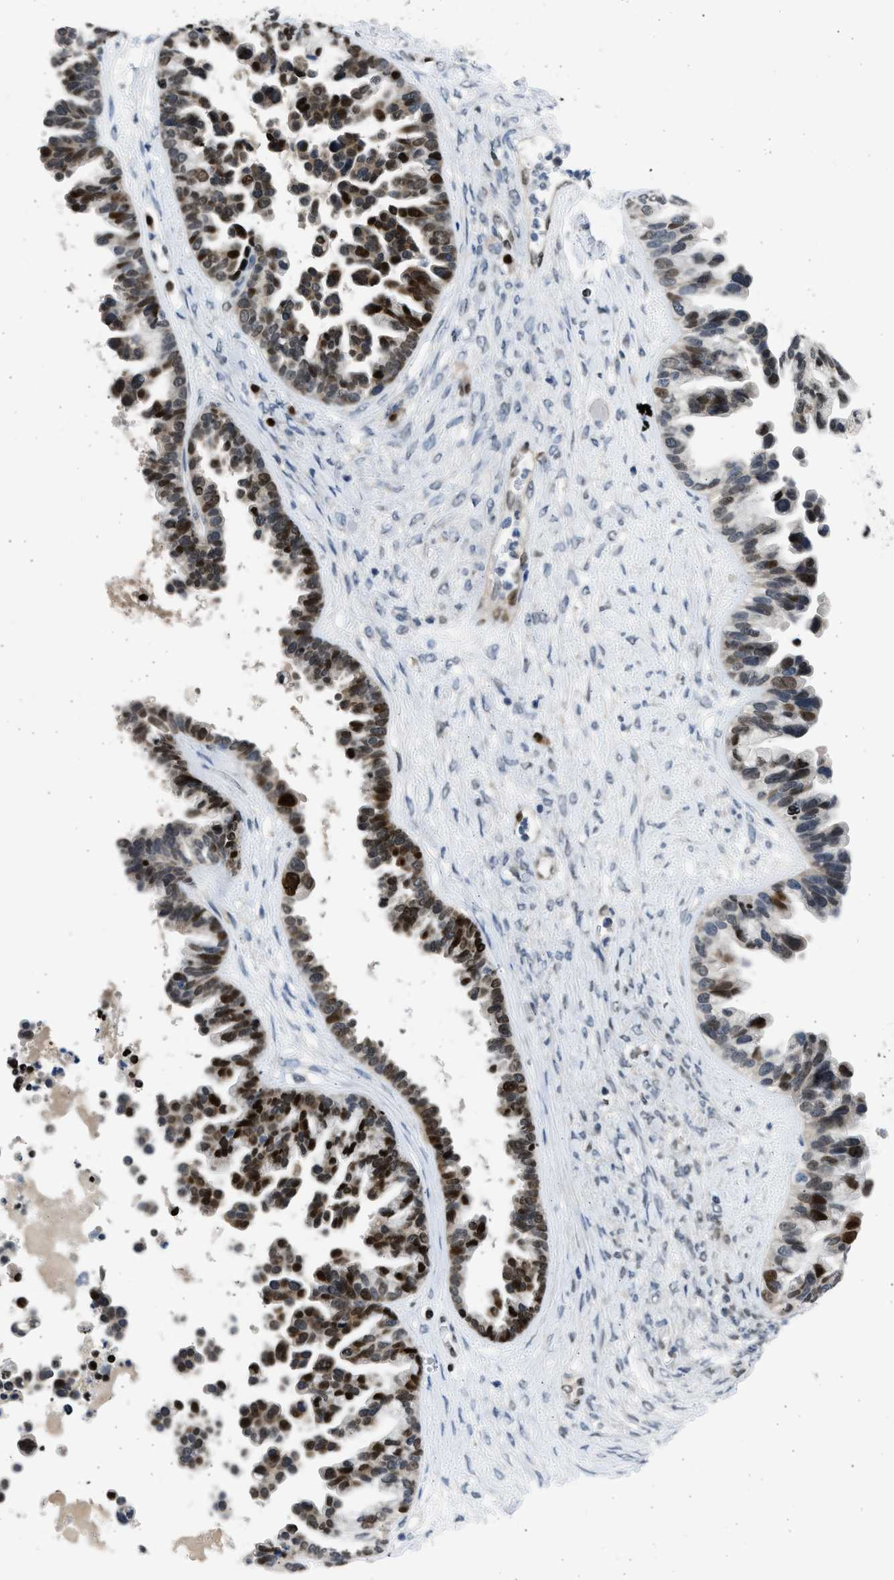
{"staining": {"intensity": "strong", "quantity": "25%-75%", "location": "nuclear"}, "tissue": "ovarian cancer", "cell_type": "Tumor cells", "image_type": "cancer", "snomed": [{"axis": "morphology", "description": "Cystadenocarcinoma, serous, NOS"}, {"axis": "topography", "description": "Ovary"}], "caption": "The micrograph demonstrates a brown stain indicating the presence of a protein in the nuclear of tumor cells in ovarian cancer (serous cystadenocarcinoma).", "gene": "HMGN3", "patient": {"sex": "female", "age": 56}}